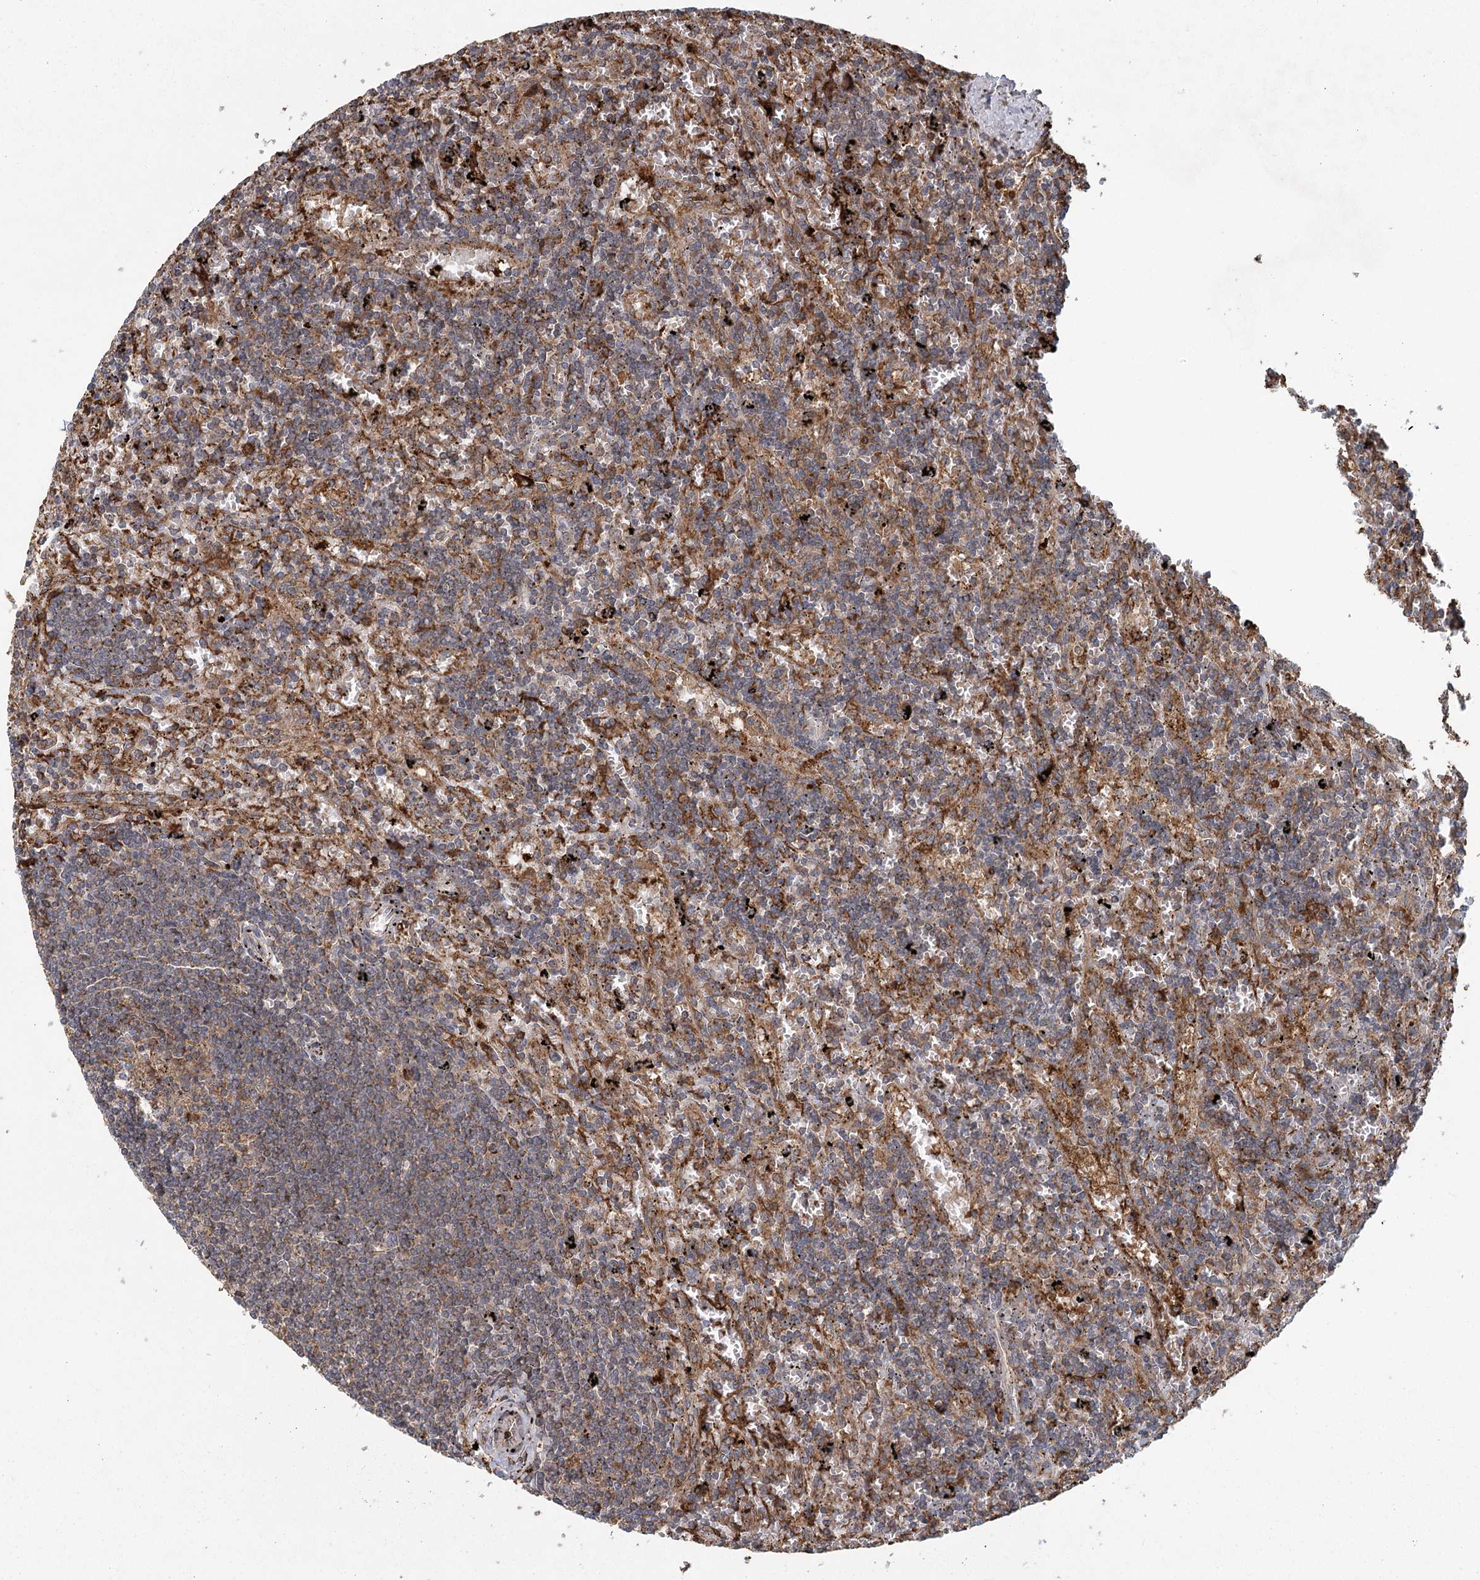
{"staining": {"intensity": "moderate", "quantity": "<25%", "location": "cytoplasmic/membranous"}, "tissue": "lymphoma", "cell_type": "Tumor cells", "image_type": "cancer", "snomed": [{"axis": "morphology", "description": "Malignant lymphoma, non-Hodgkin's type, Low grade"}, {"axis": "topography", "description": "Spleen"}], "caption": "Immunohistochemistry photomicrograph of human lymphoma stained for a protein (brown), which demonstrates low levels of moderate cytoplasmic/membranous expression in approximately <25% of tumor cells.", "gene": "PLEKHA7", "patient": {"sex": "male", "age": 76}}